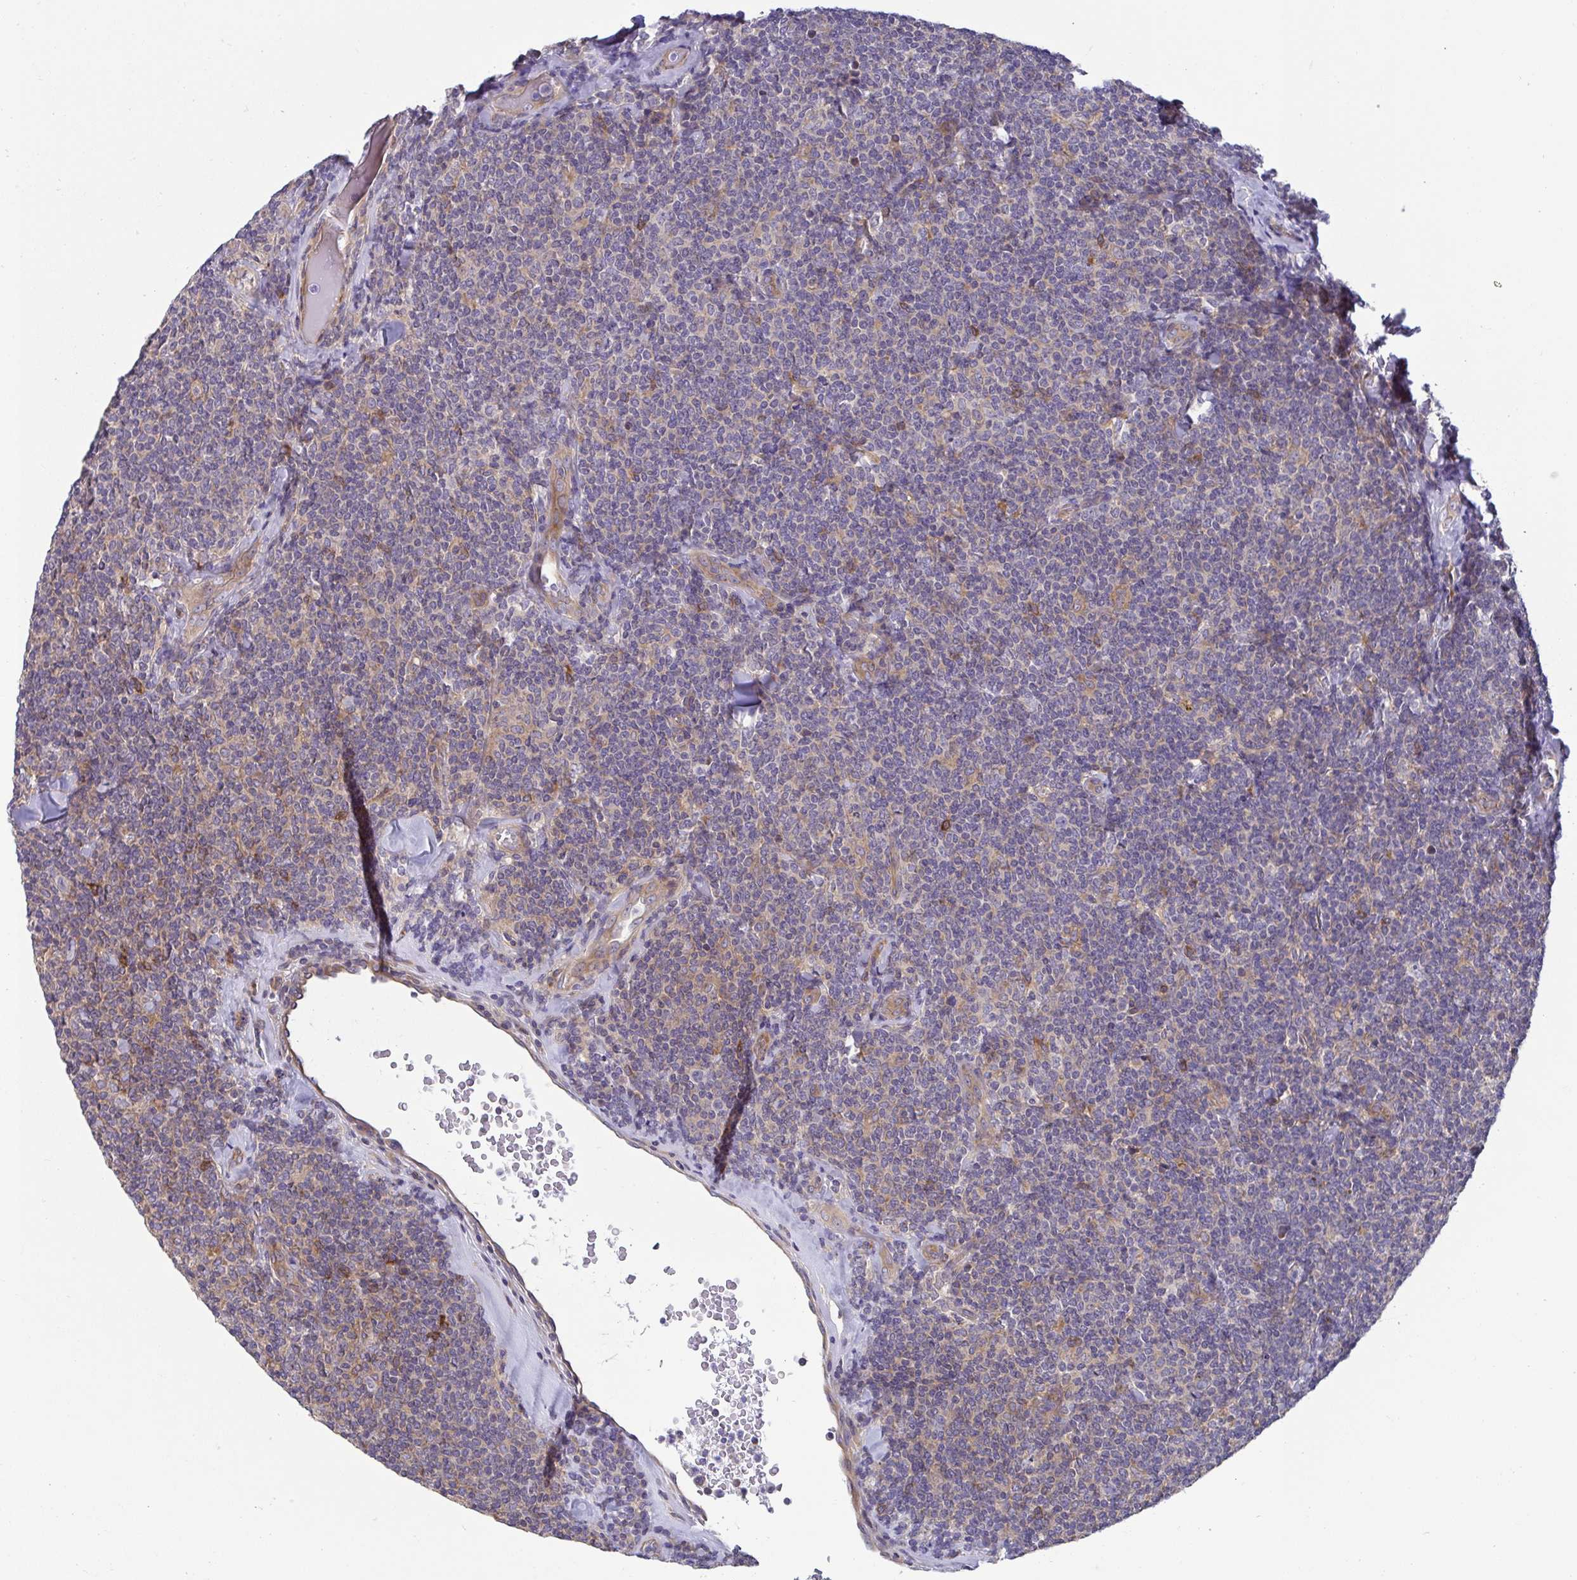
{"staining": {"intensity": "negative", "quantity": "none", "location": "none"}, "tissue": "lymphoma", "cell_type": "Tumor cells", "image_type": "cancer", "snomed": [{"axis": "morphology", "description": "Malignant lymphoma, non-Hodgkin's type, Low grade"}, {"axis": "topography", "description": "Lymph node"}], "caption": "Malignant lymphoma, non-Hodgkin's type (low-grade) stained for a protein using IHC shows no expression tumor cells.", "gene": "LMF2", "patient": {"sex": "female", "age": 56}}